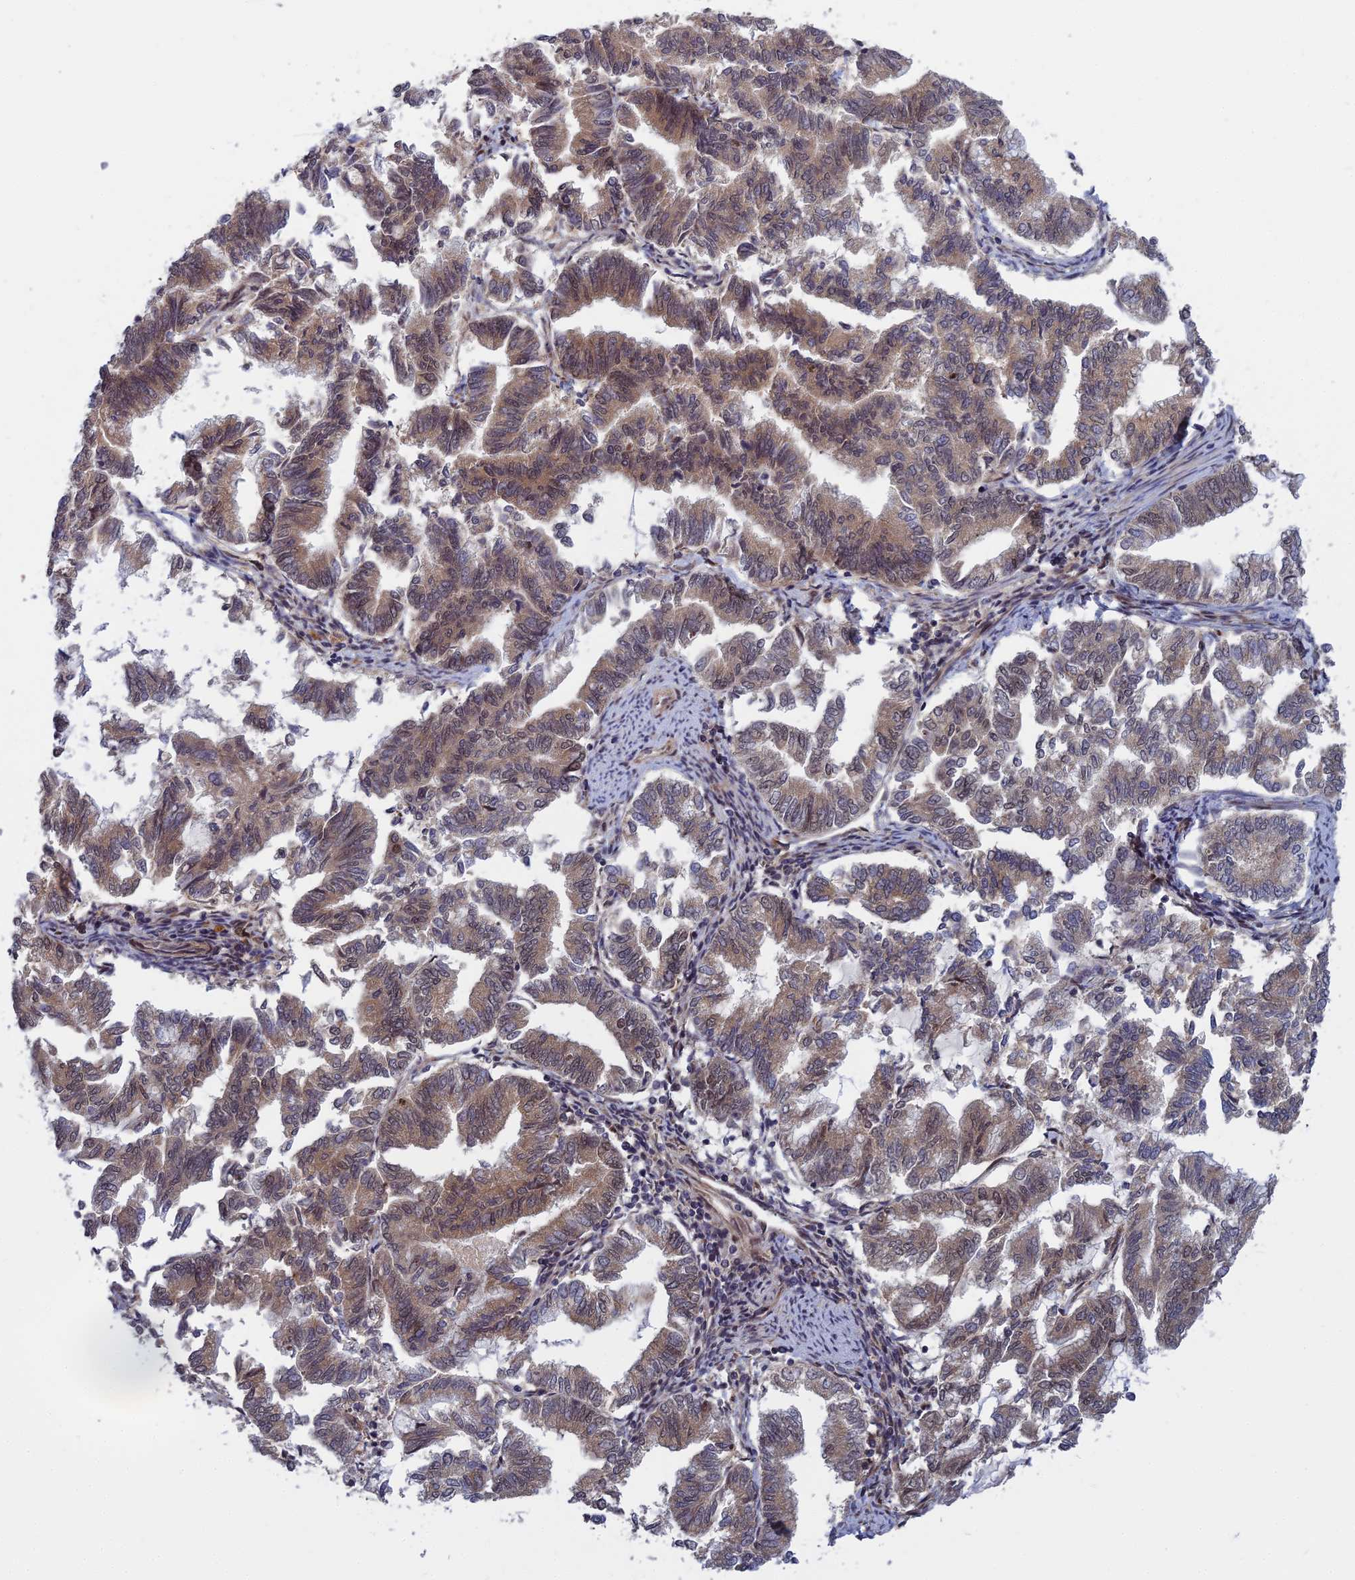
{"staining": {"intensity": "moderate", "quantity": "25%-75%", "location": "cytoplasmic/membranous,nuclear"}, "tissue": "endometrial cancer", "cell_type": "Tumor cells", "image_type": "cancer", "snomed": [{"axis": "morphology", "description": "Adenocarcinoma, NOS"}, {"axis": "topography", "description": "Endometrium"}], "caption": "Immunohistochemistry micrograph of neoplastic tissue: human endometrial adenocarcinoma stained using immunohistochemistry reveals medium levels of moderate protein expression localized specifically in the cytoplasmic/membranous and nuclear of tumor cells, appearing as a cytoplasmic/membranous and nuclear brown color.", "gene": "COMMD2", "patient": {"sex": "female", "age": 79}}